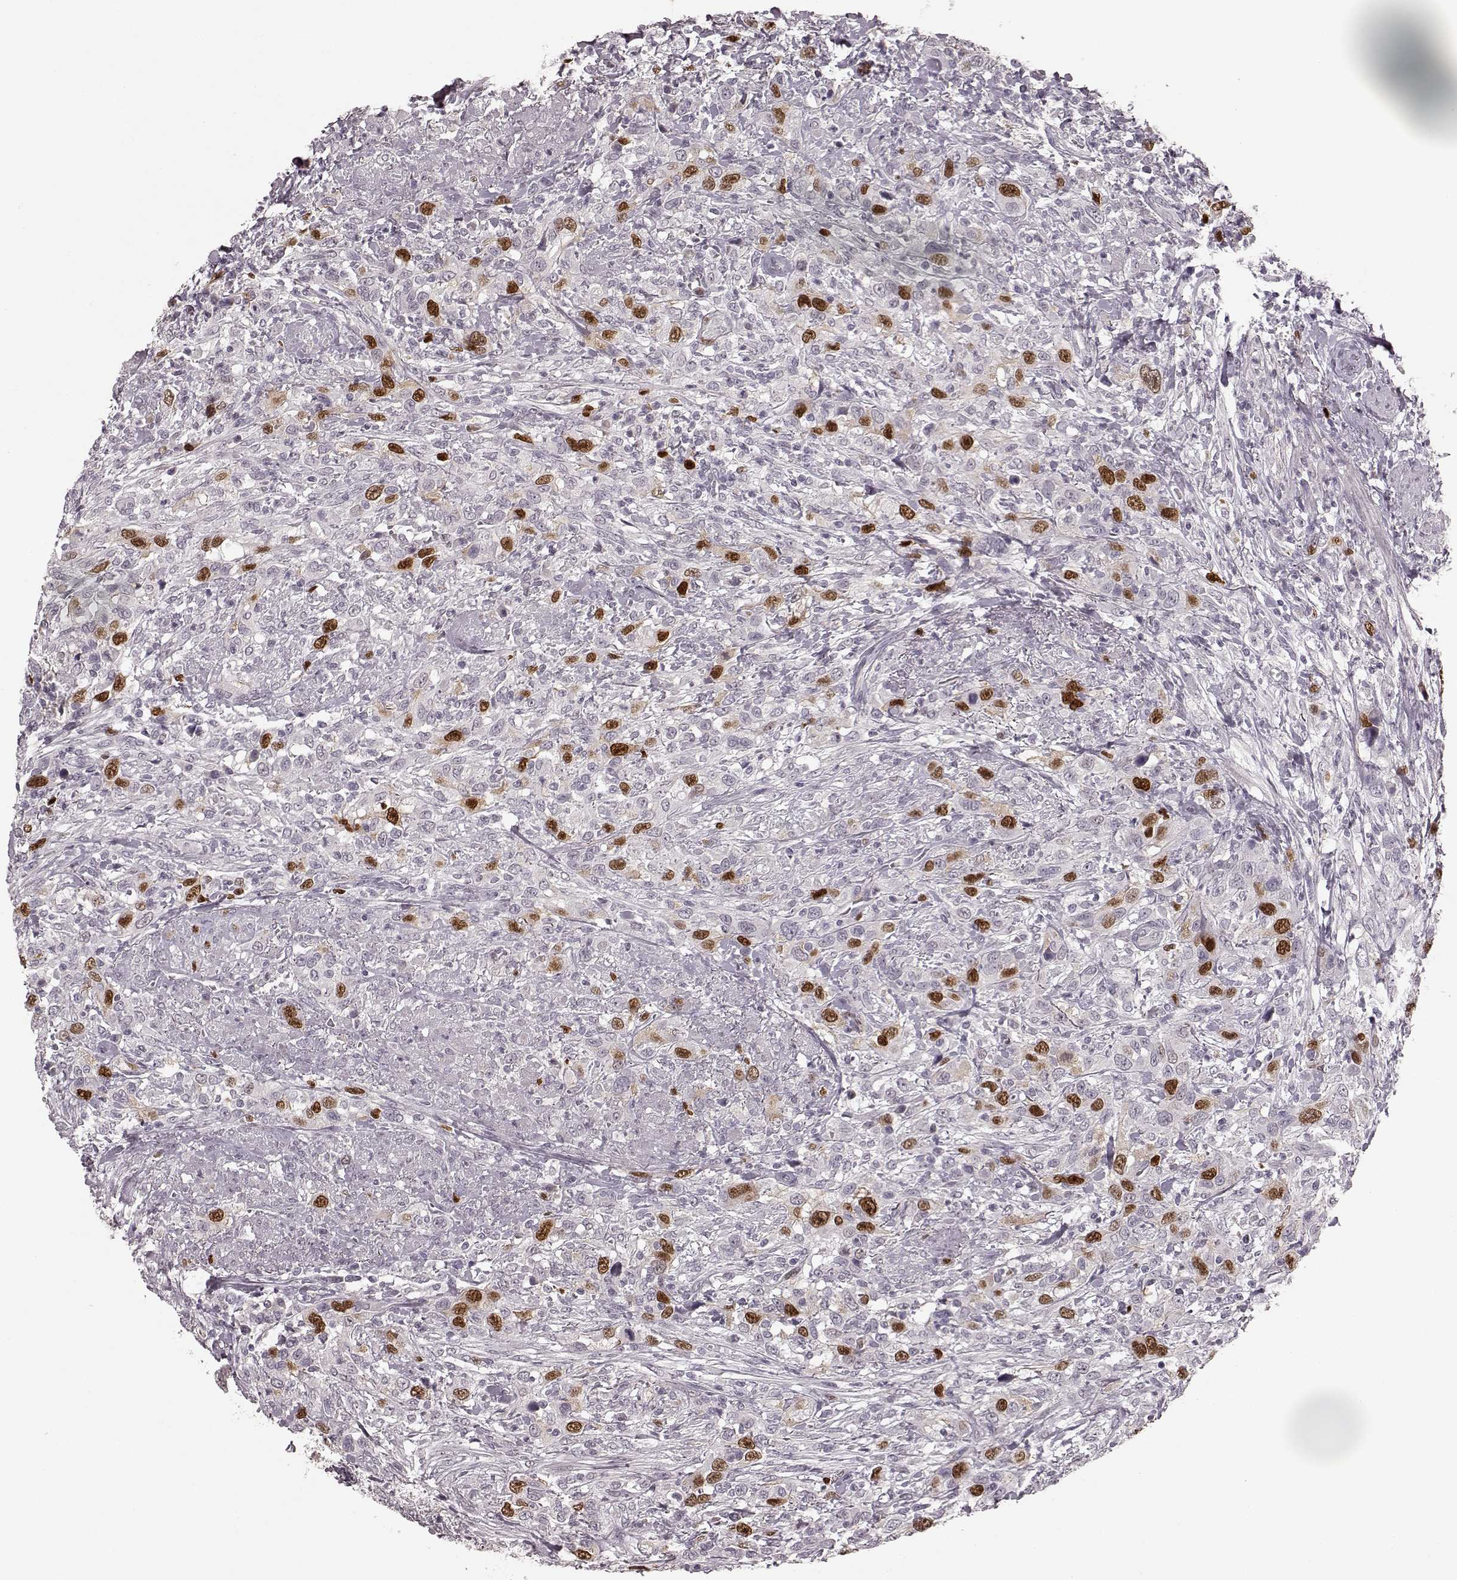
{"staining": {"intensity": "strong", "quantity": "<25%", "location": "nuclear"}, "tissue": "urothelial cancer", "cell_type": "Tumor cells", "image_type": "cancer", "snomed": [{"axis": "morphology", "description": "Urothelial carcinoma, NOS"}, {"axis": "morphology", "description": "Urothelial carcinoma, High grade"}, {"axis": "topography", "description": "Urinary bladder"}], "caption": "Immunohistochemical staining of urothelial cancer reveals medium levels of strong nuclear staining in about <25% of tumor cells.", "gene": "CCNA2", "patient": {"sex": "female", "age": 64}}